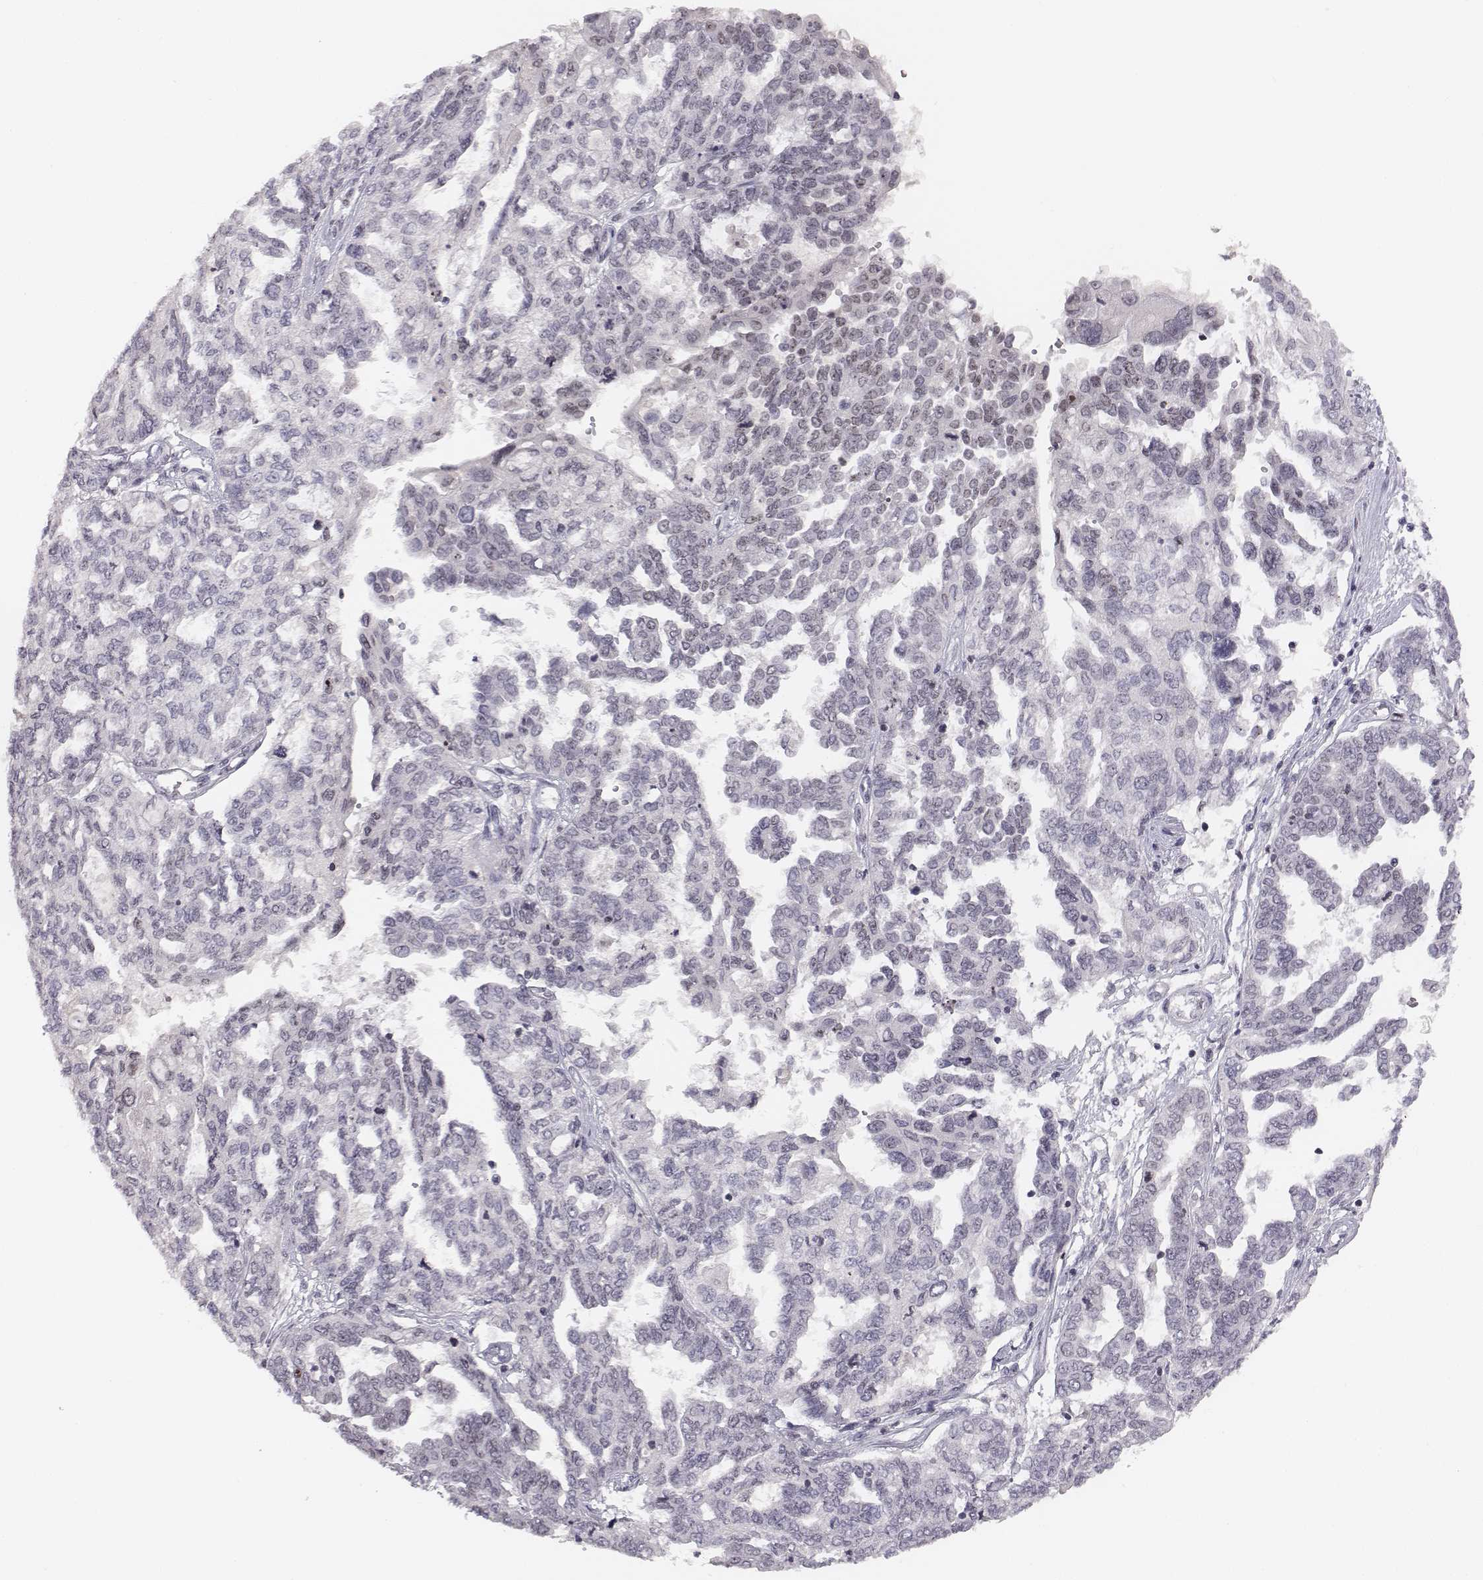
{"staining": {"intensity": "negative", "quantity": "none", "location": "none"}, "tissue": "ovarian cancer", "cell_type": "Tumor cells", "image_type": "cancer", "snomed": [{"axis": "morphology", "description": "Cystadenocarcinoma, serous, NOS"}, {"axis": "topography", "description": "Ovary"}], "caption": "IHC image of neoplastic tissue: human ovarian serous cystadenocarcinoma stained with DAB (3,3'-diaminobenzidine) displays no significant protein staining in tumor cells. The staining was performed using DAB to visualize the protein expression in brown, while the nuclei were stained in blue with hematoxylin (Magnification: 20x).", "gene": "NIFK", "patient": {"sex": "female", "age": 53}}